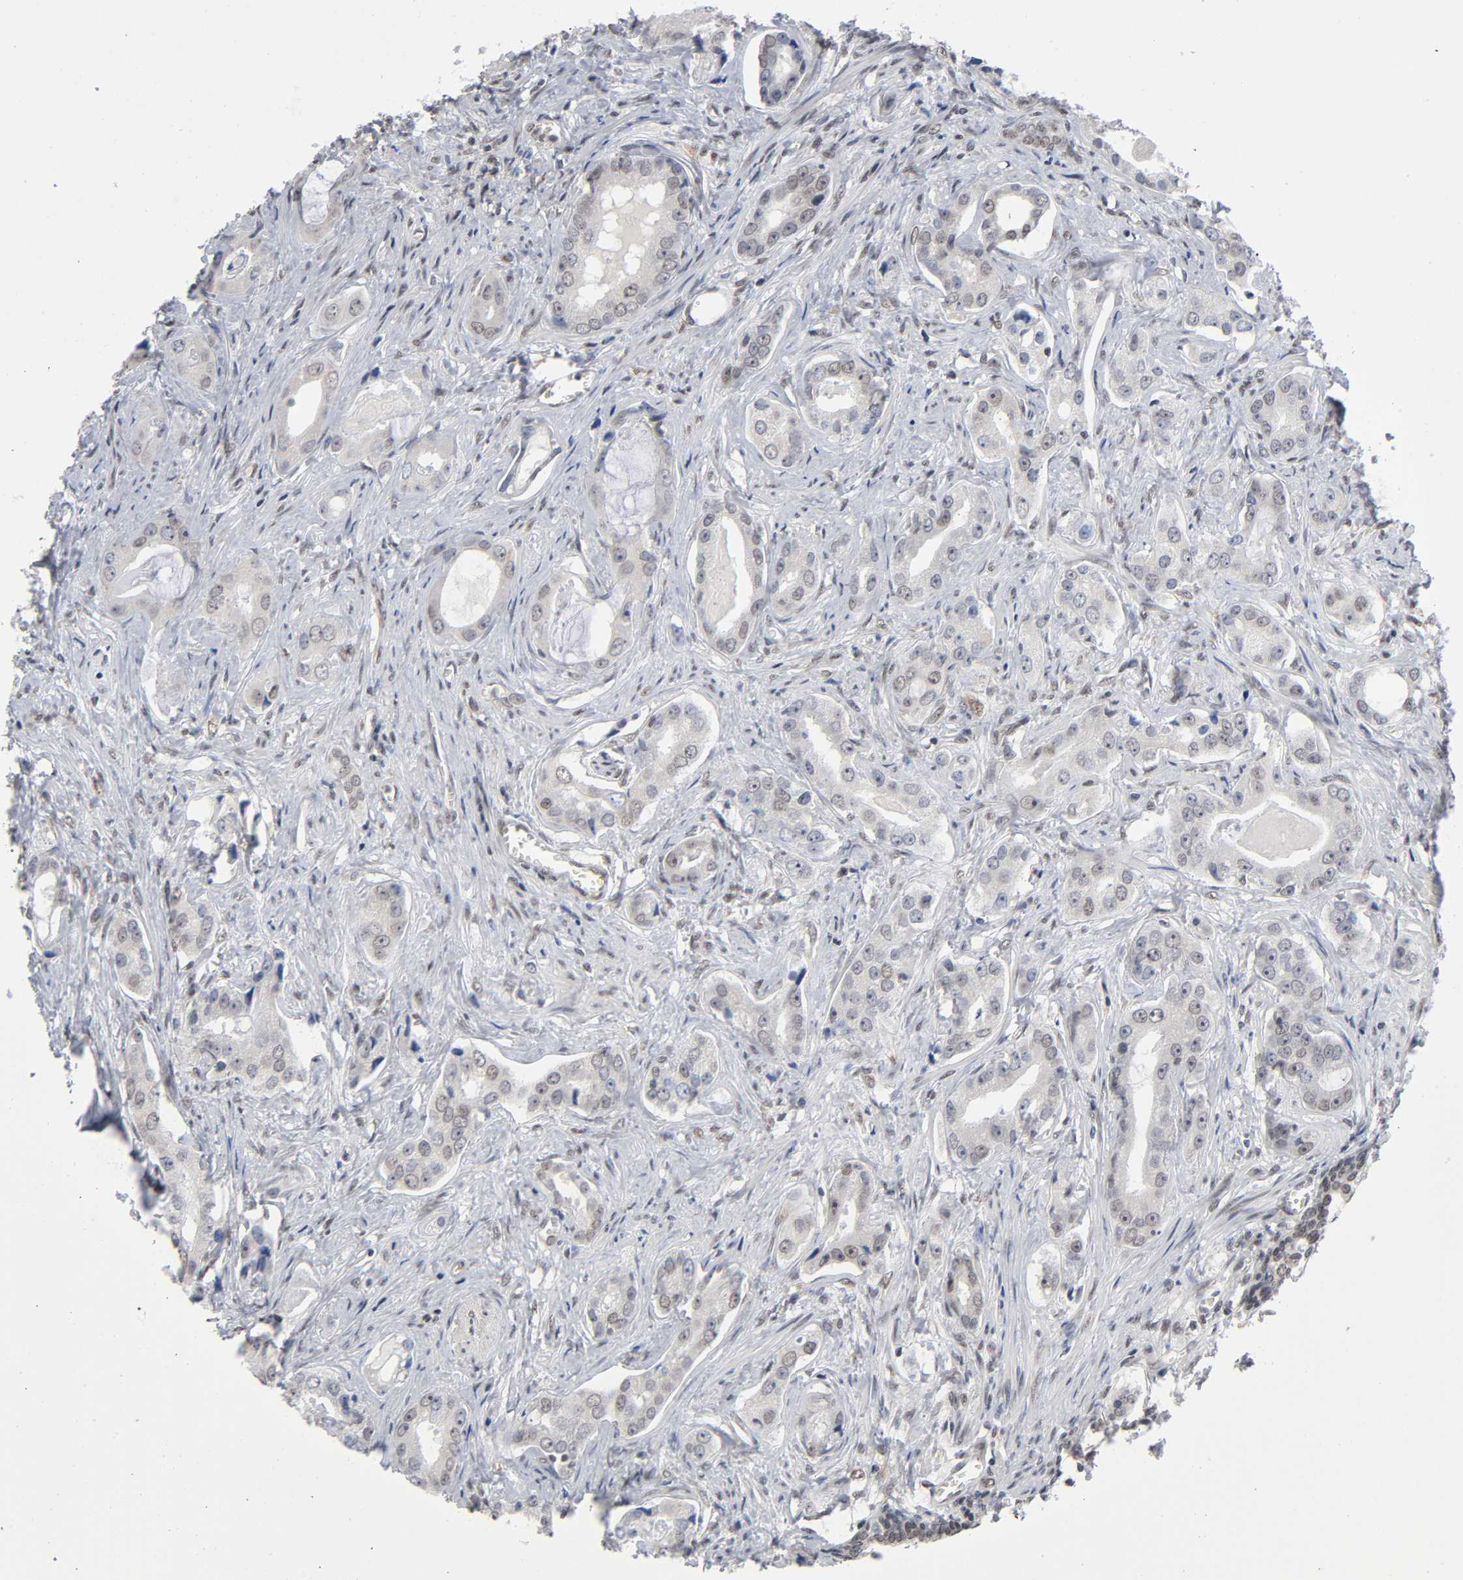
{"staining": {"intensity": "weak", "quantity": "25%-75%", "location": "cytoplasmic/membranous,nuclear"}, "tissue": "prostate cancer", "cell_type": "Tumor cells", "image_type": "cancer", "snomed": [{"axis": "morphology", "description": "Adenocarcinoma, Low grade"}, {"axis": "topography", "description": "Prostate"}], "caption": "Protein analysis of prostate cancer tissue demonstrates weak cytoplasmic/membranous and nuclear expression in about 25%-75% of tumor cells.", "gene": "ZNF384", "patient": {"sex": "male", "age": 59}}